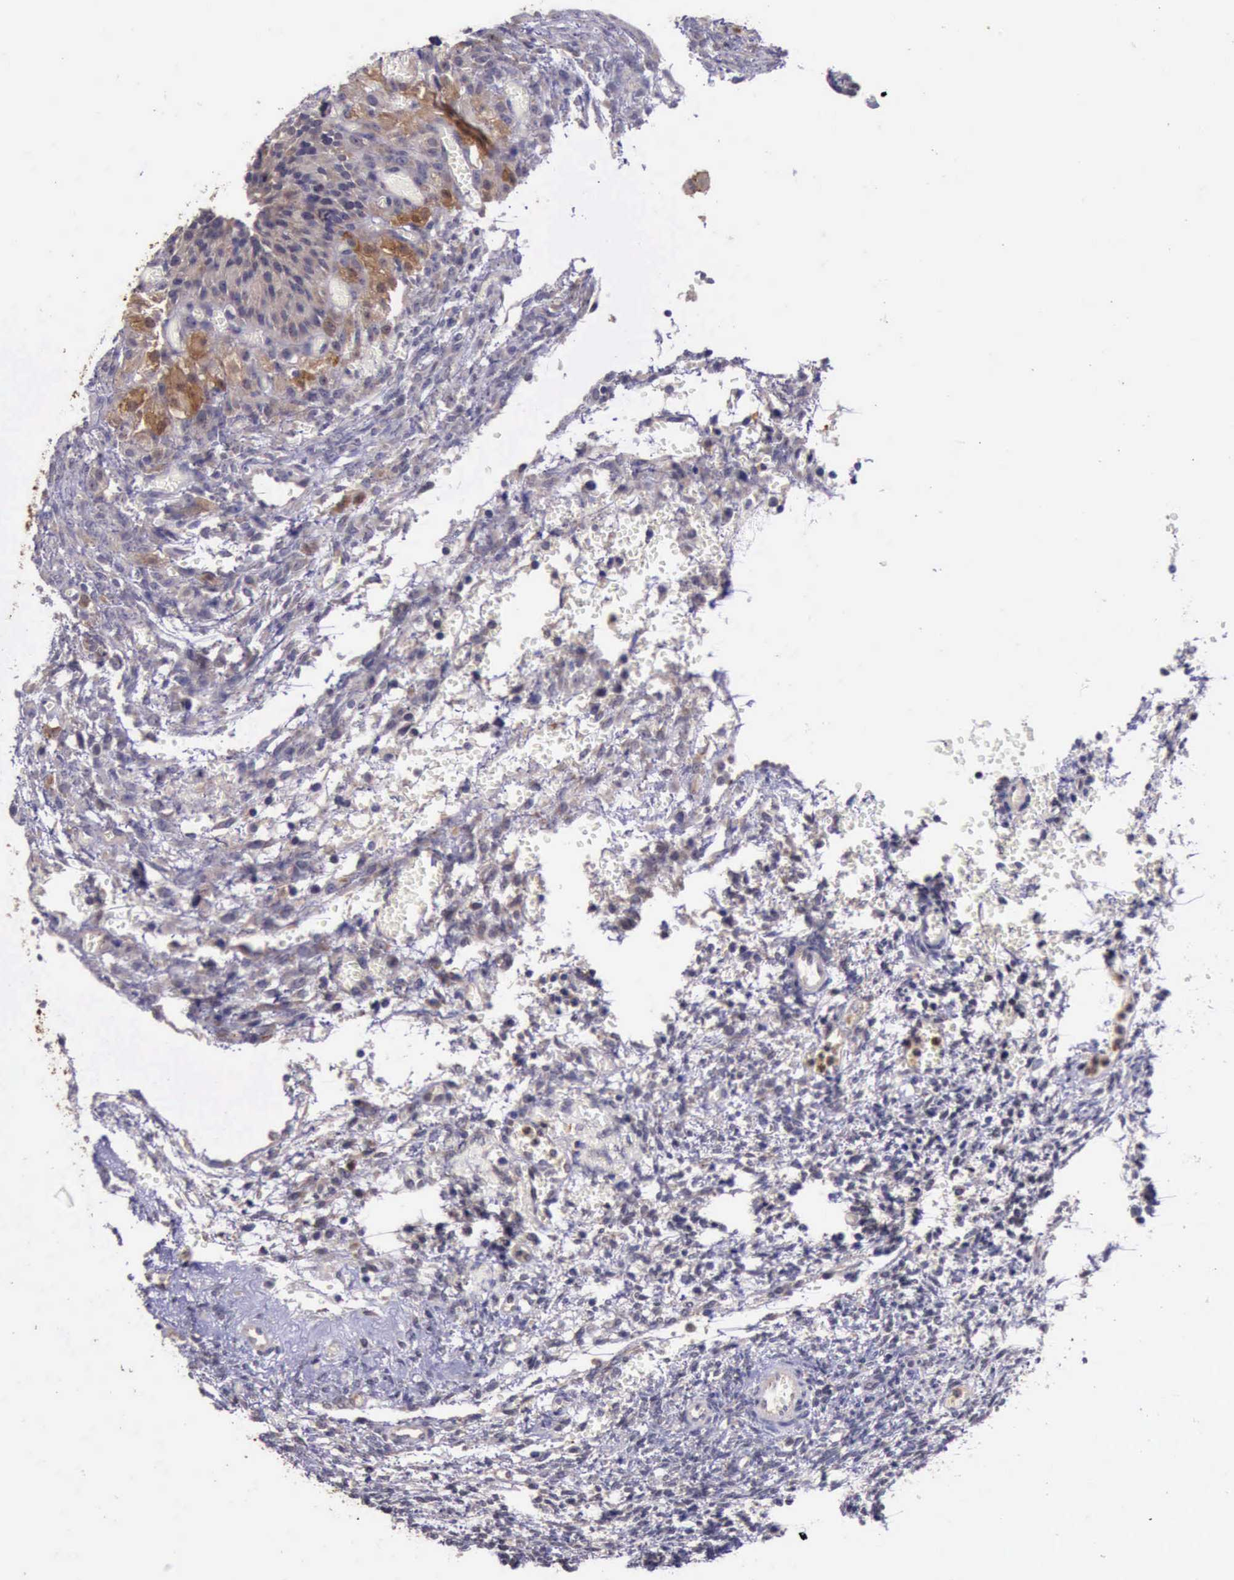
{"staining": {"intensity": "weak", "quantity": ">75%", "location": "cytoplasmic/membranous"}, "tissue": "ovary", "cell_type": "Follicle cells", "image_type": "normal", "snomed": [{"axis": "morphology", "description": "Normal tissue, NOS"}, {"axis": "topography", "description": "Ovary"}], "caption": "Immunohistochemistry (IHC) micrograph of normal human ovary stained for a protein (brown), which demonstrates low levels of weak cytoplasmic/membranous expression in approximately >75% of follicle cells.", "gene": "PLEK2", "patient": {"sex": "female", "age": 39}}